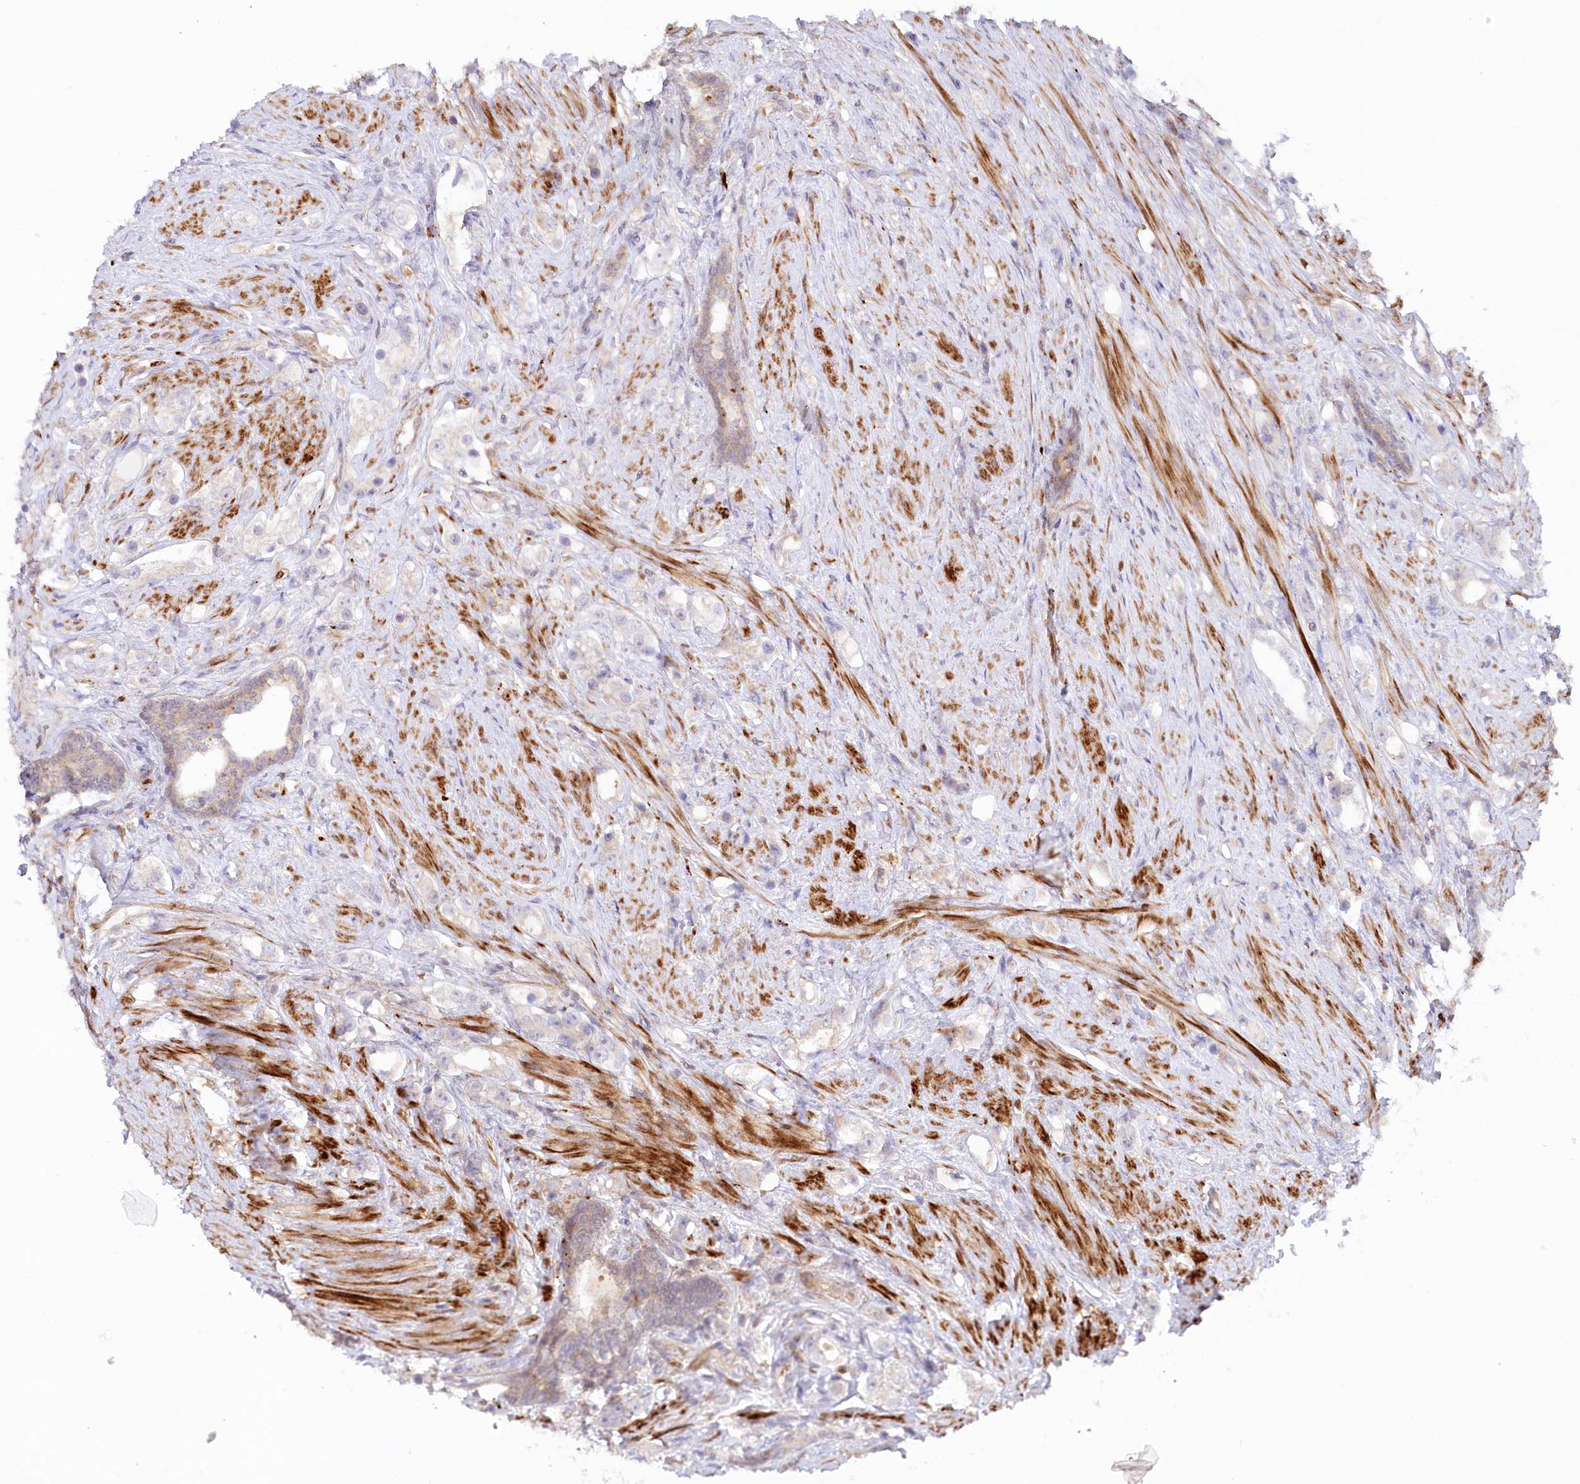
{"staining": {"intensity": "negative", "quantity": "none", "location": "none"}, "tissue": "prostate cancer", "cell_type": "Tumor cells", "image_type": "cancer", "snomed": [{"axis": "morphology", "description": "Adenocarcinoma, High grade"}, {"axis": "topography", "description": "Prostate"}], "caption": "DAB immunohistochemical staining of human adenocarcinoma (high-grade) (prostate) shows no significant staining in tumor cells.", "gene": "GBE1", "patient": {"sex": "male", "age": 63}}